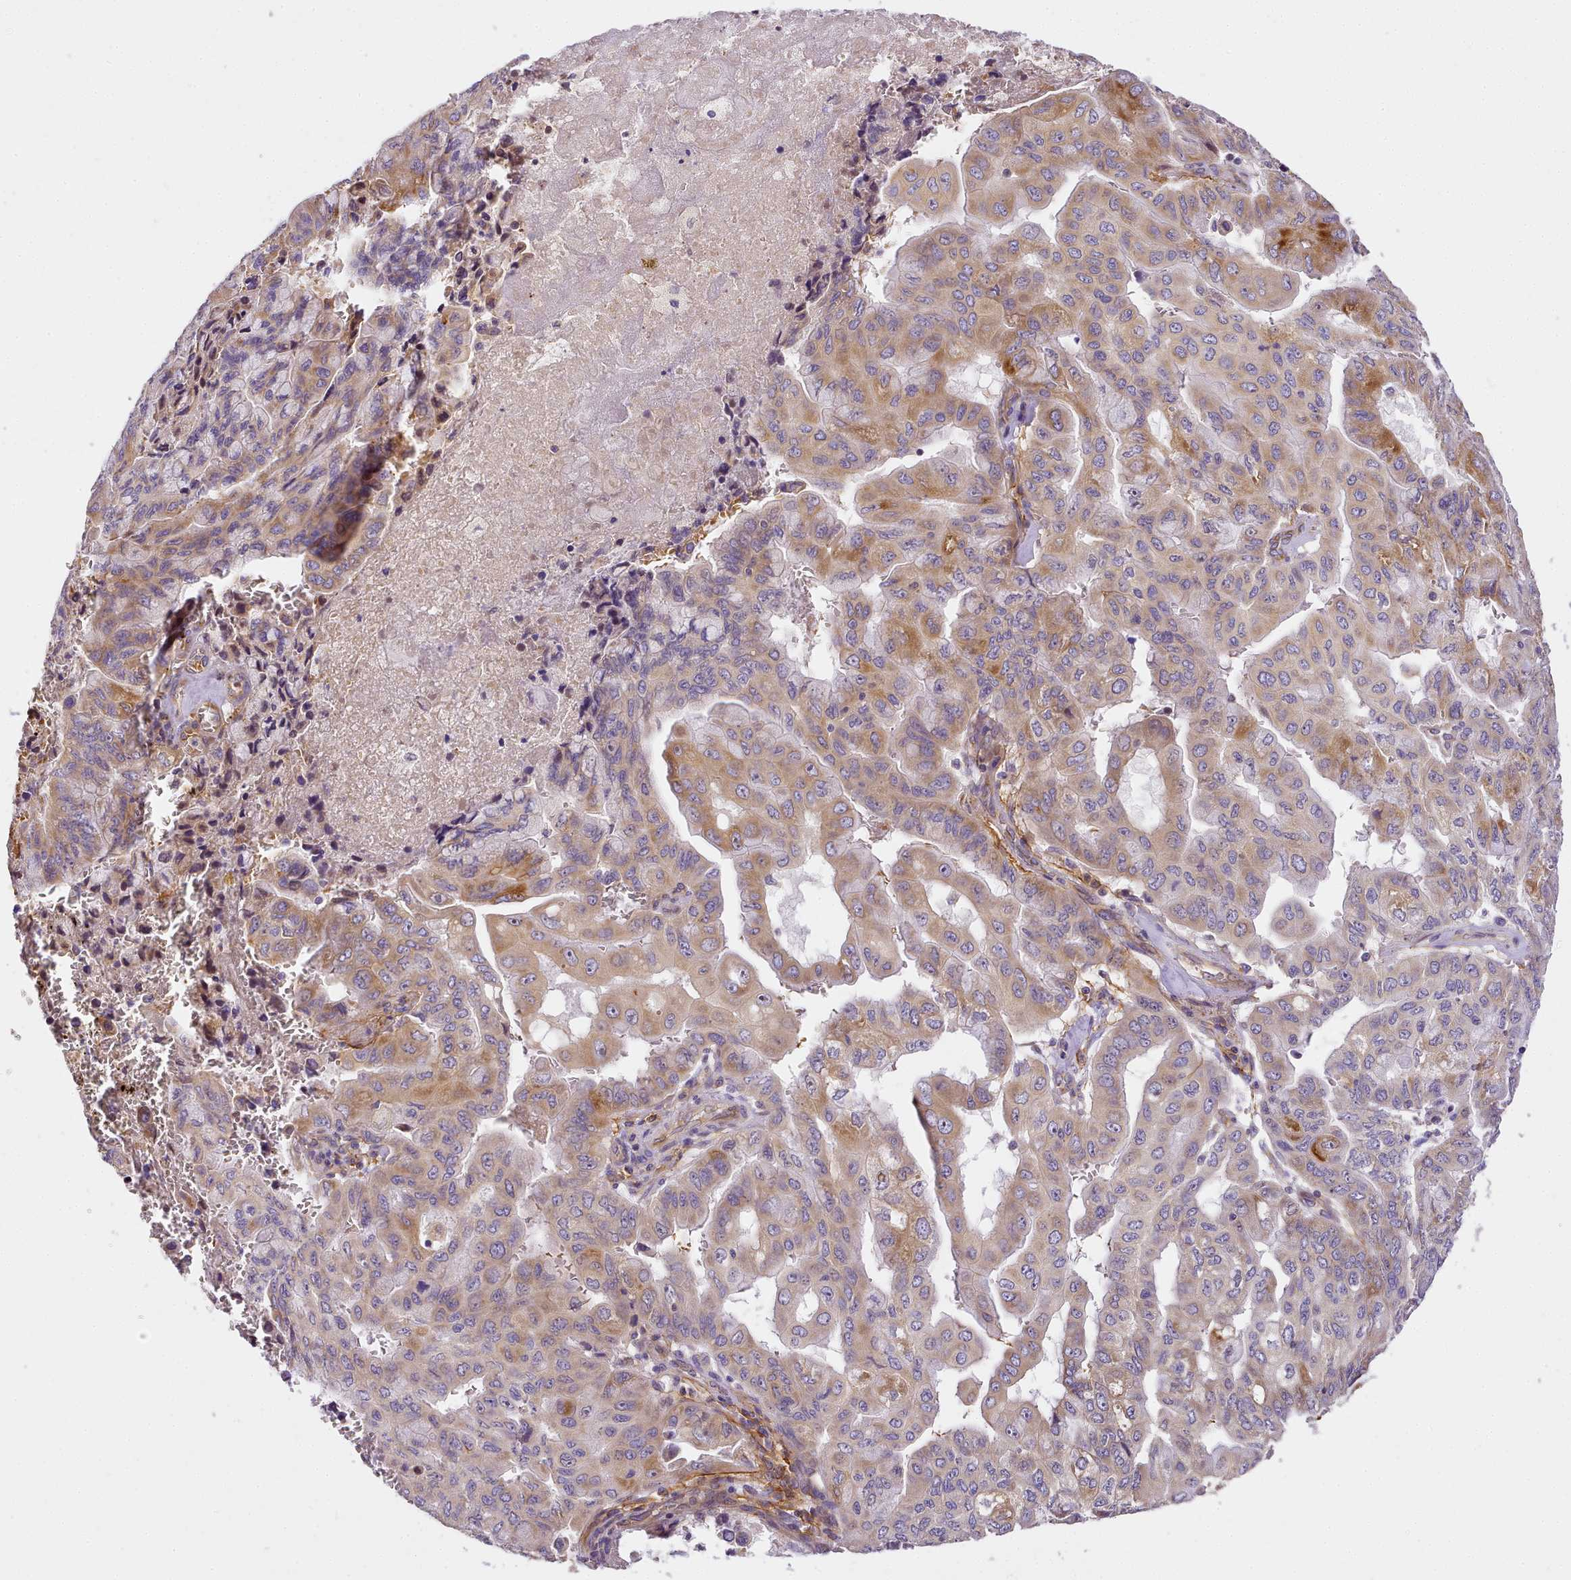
{"staining": {"intensity": "moderate", "quantity": "25%-75%", "location": "cytoplasmic/membranous"}, "tissue": "pancreatic cancer", "cell_type": "Tumor cells", "image_type": "cancer", "snomed": [{"axis": "morphology", "description": "Adenocarcinoma, NOS"}, {"axis": "topography", "description": "Pancreas"}], "caption": "A medium amount of moderate cytoplasmic/membranous positivity is identified in approximately 25%-75% of tumor cells in pancreatic adenocarcinoma tissue. (DAB IHC with brightfield microscopy, high magnification).", "gene": "NBPF1", "patient": {"sex": "male", "age": 51}}